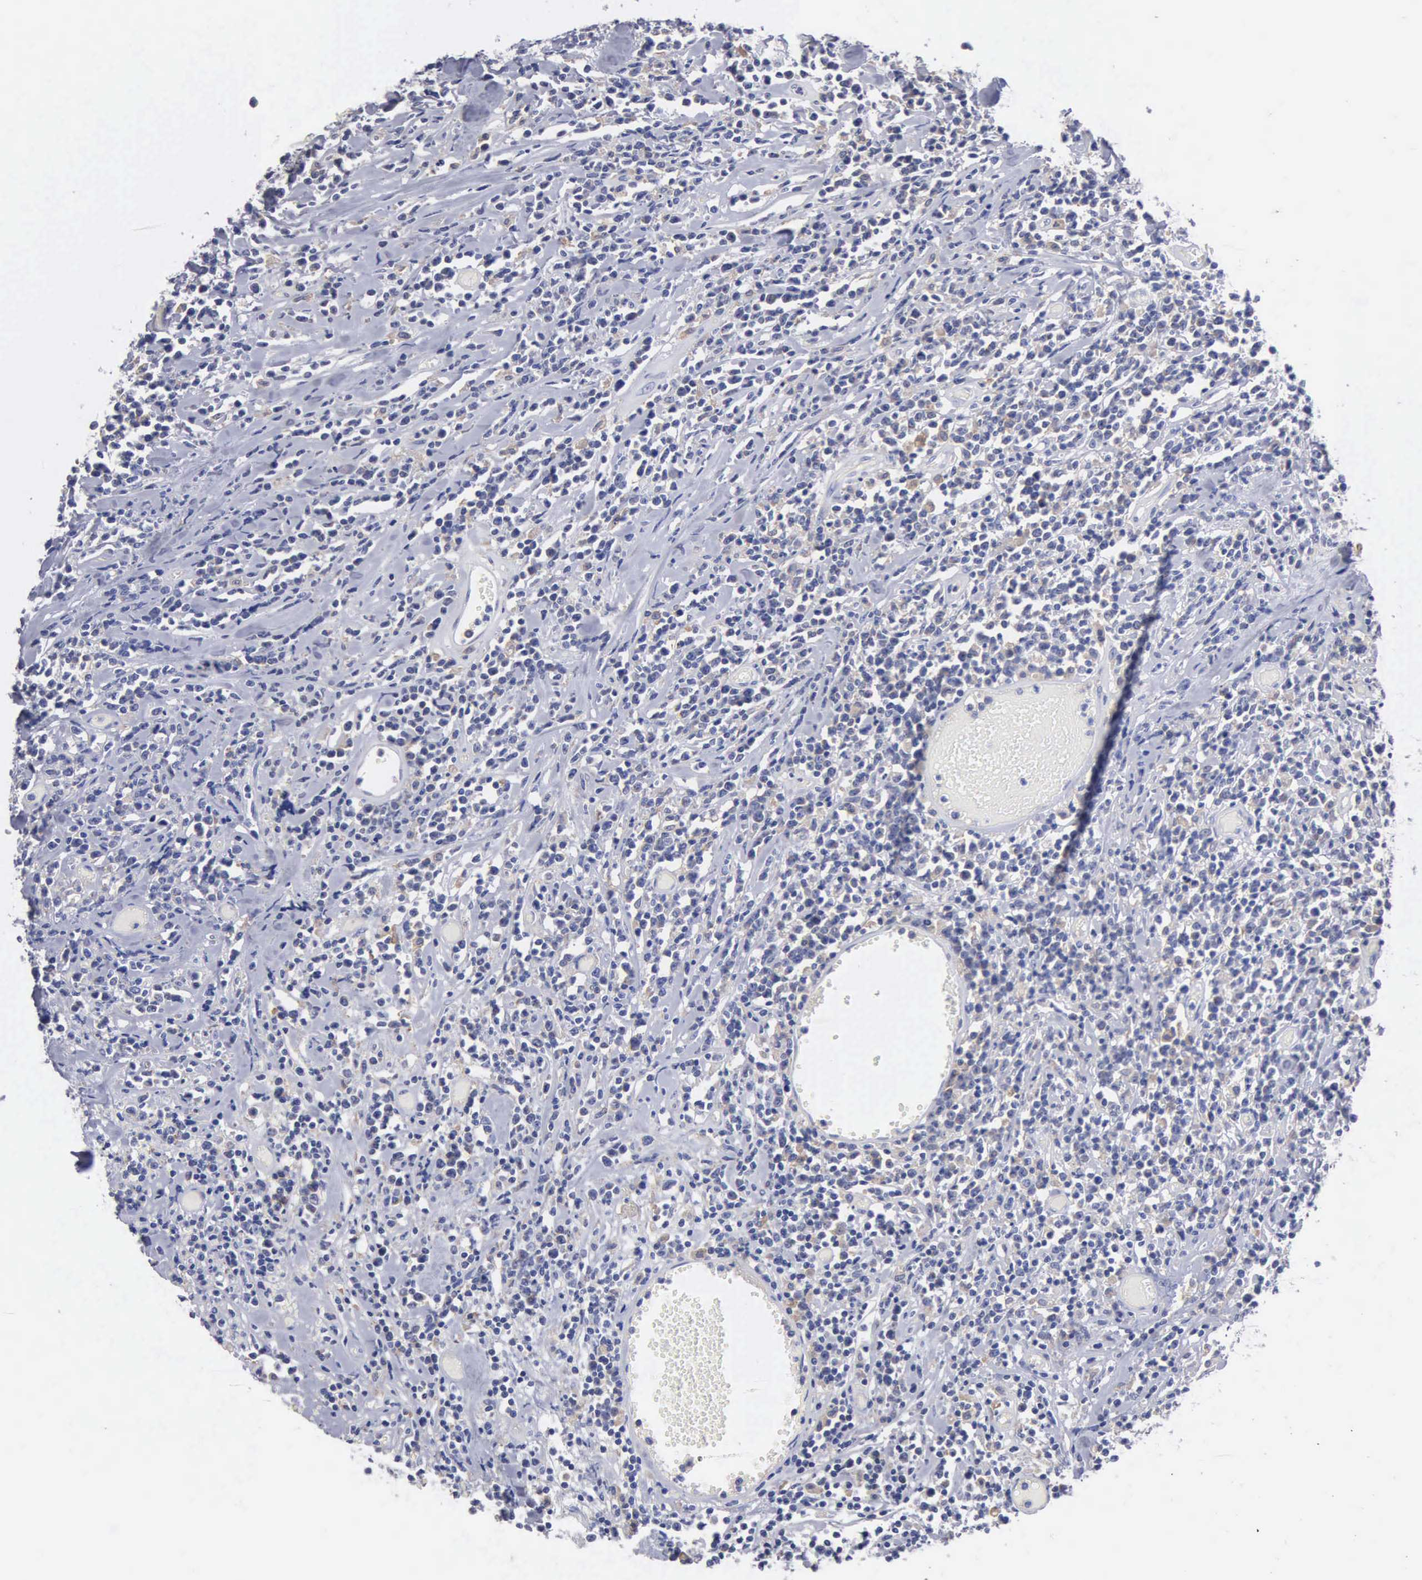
{"staining": {"intensity": "negative", "quantity": "none", "location": "none"}, "tissue": "lymphoma", "cell_type": "Tumor cells", "image_type": "cancer", "snomed": [{"axis": "morphology", "description": "Malignant lymphoma, non-Hodgkin's type, High grade"}, {"axis": "topography", "description": "Colon"}], "caption": "The IHC image has no significant expression in tumor cells of lymphoma tissue.", "gene": "PTGS2", "patient": {"sex": "male", "age": 82}}